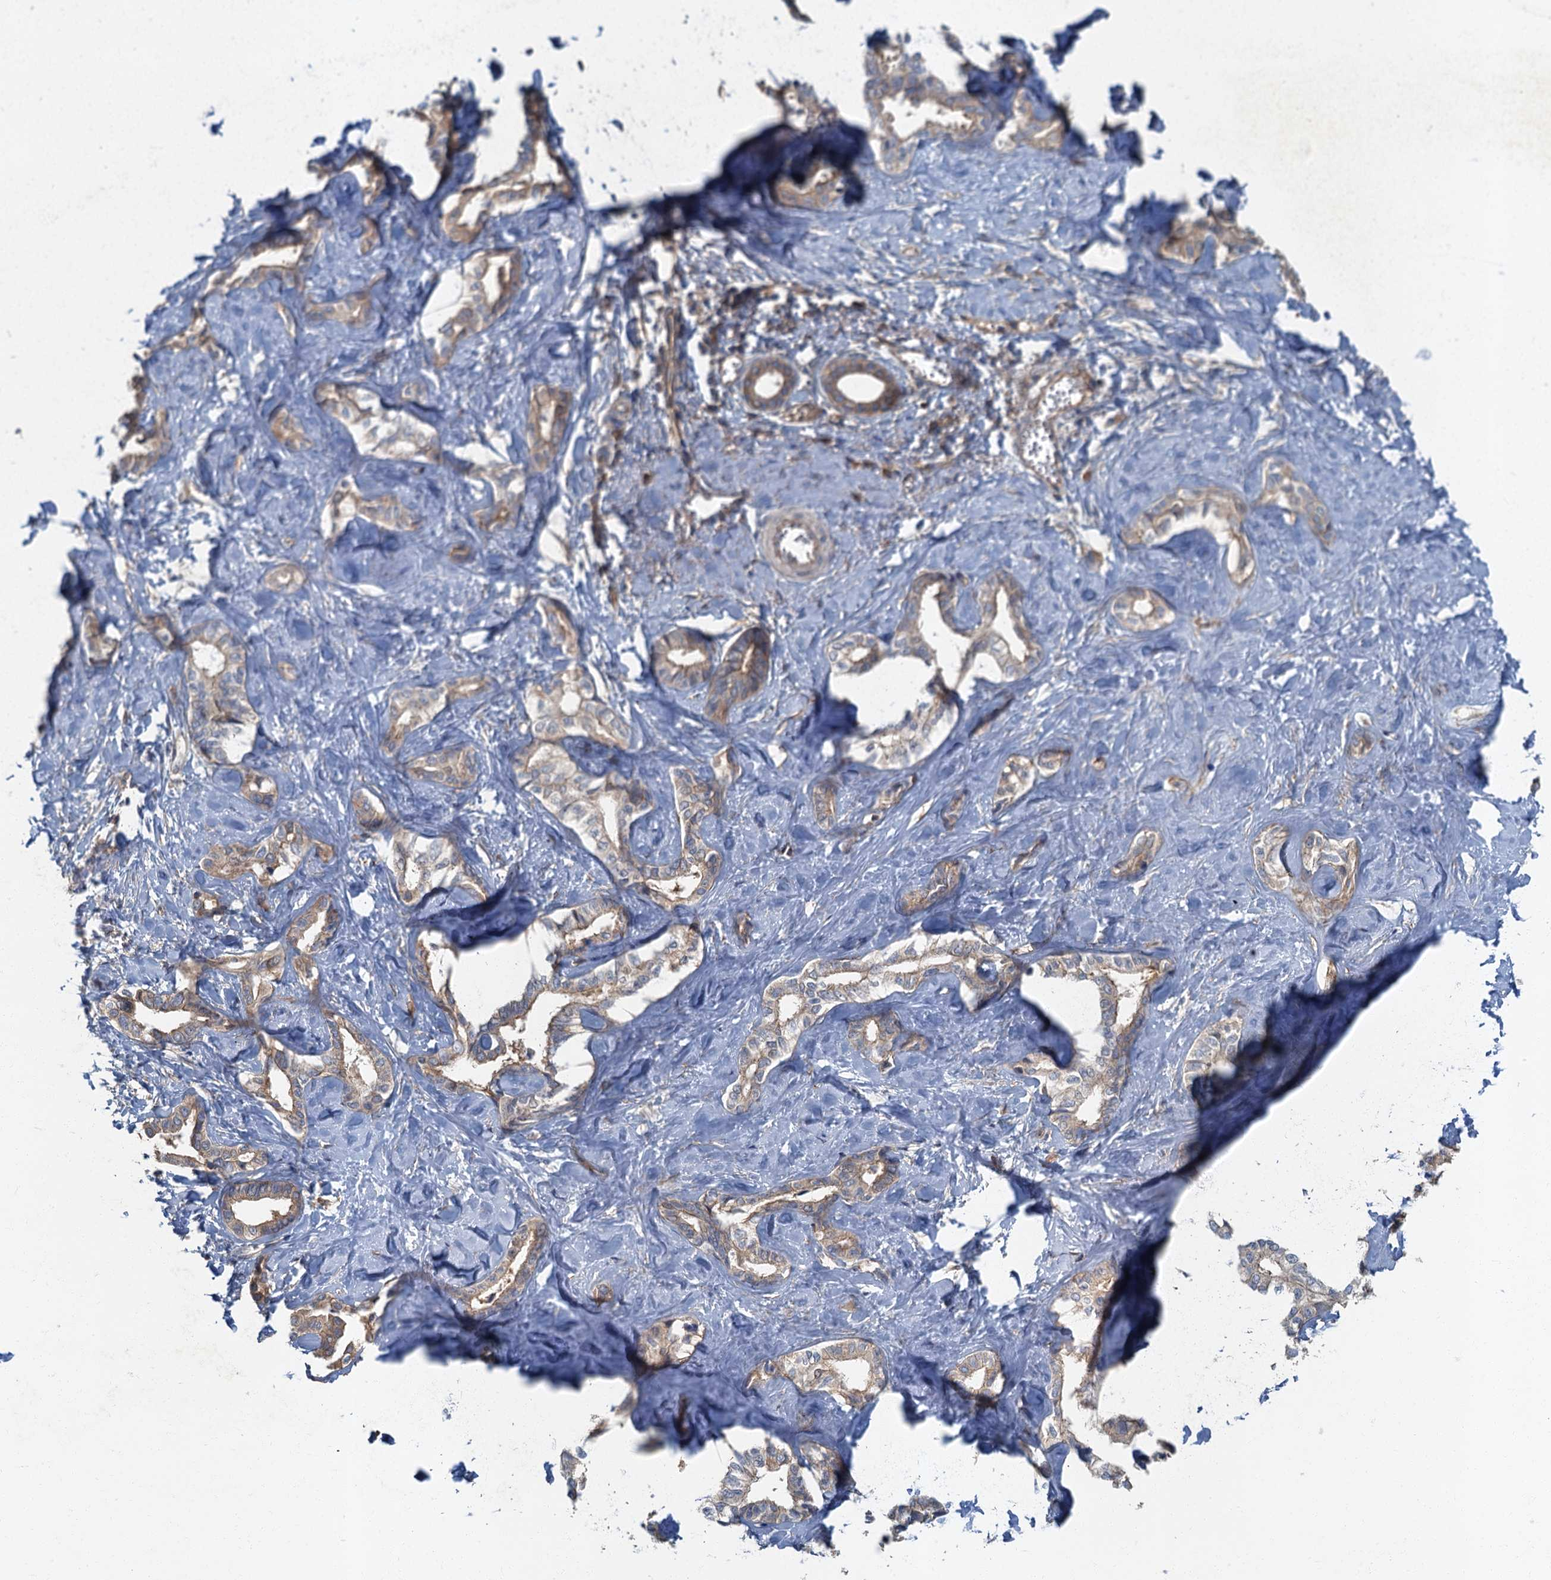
{"staining": {"intensity": "weak", "quantity": "25%-75%", "location": "cytoplasmic/membranous"}, "tissue": "liver cancer", "cell_type": "Tumor cells", "image_type": "cancer", "snomed": [{"axis": "morphology", "description": "Cholangiocarcinoma"}, {"axis": "topography", "description": "Liver"}], "caption": "Weak cytoplasmic/membranous positivity is appreciated in about 25%-75% of tumor cells in liver cancer (cholangiocarcinoma).", "gene": "ARL11", "patient": {"sex": "female", "age": 77}}